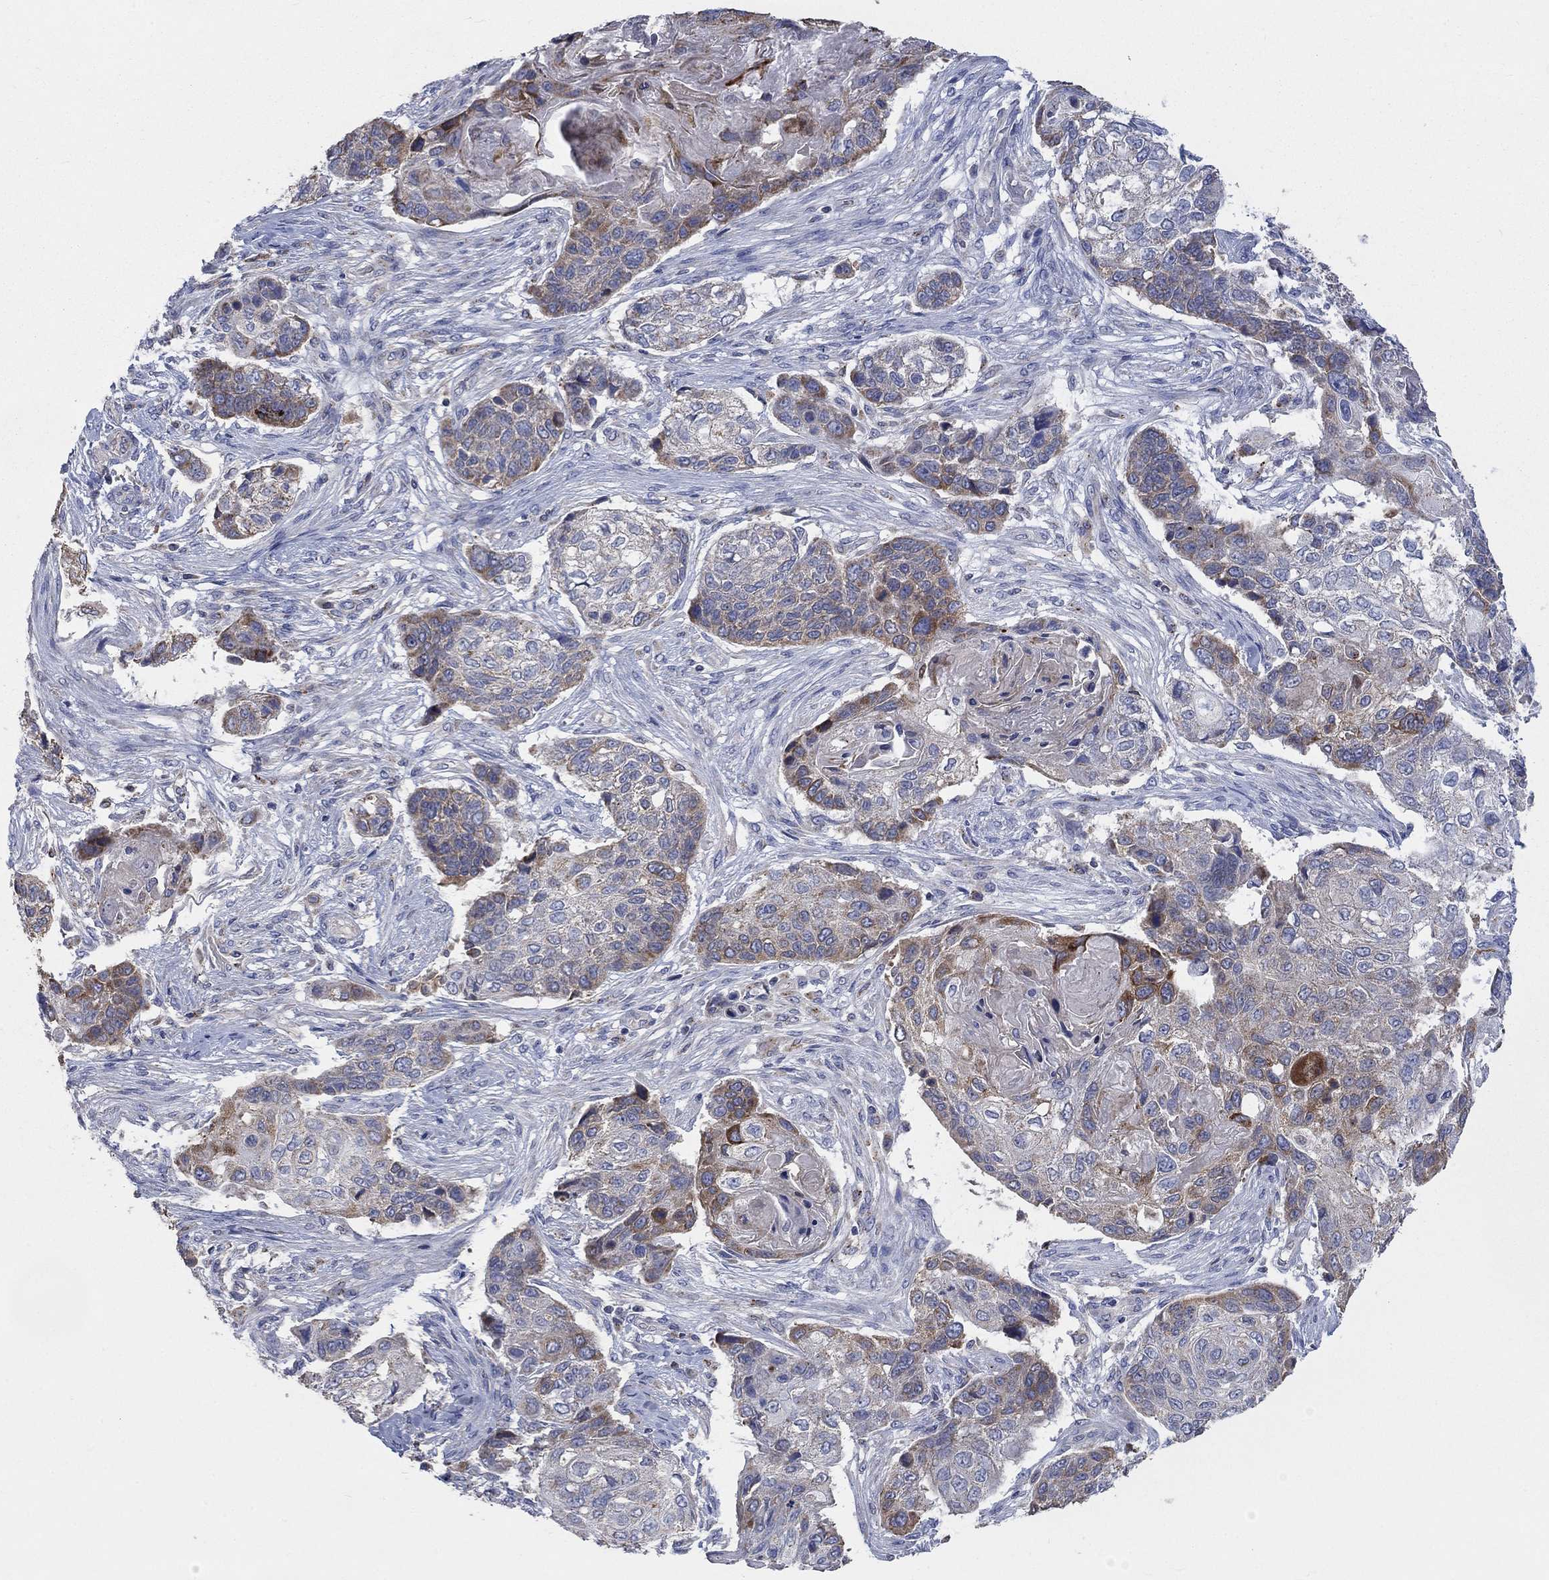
{"staining": {"intensity": "moderate", "quantity": "<25%", "location": "cytoplasmic/membranous"}, "tissue": "lung cancer", "cell_type": "Tumor cells", "image_type": "cancer", "snomed": [{"axis": "morphology", "description": "Normal tissue, NOS"}, {"axis": "morphology", "description": "Squamous cell carcinoma, NOS"}, {"axis": "topography", "description": "Bronchus"}, {"axis": "topography", "description": "Lung"}], "caption": "IHC (DAB) staining of human lung cancer (squamous cell carcinoma) exhibits moderate cytoplasmic/membranous protein staining in approximately <25% of tumor cells.", "gene": "UGT8", "patient": {"sex": "male", "age": 69}}